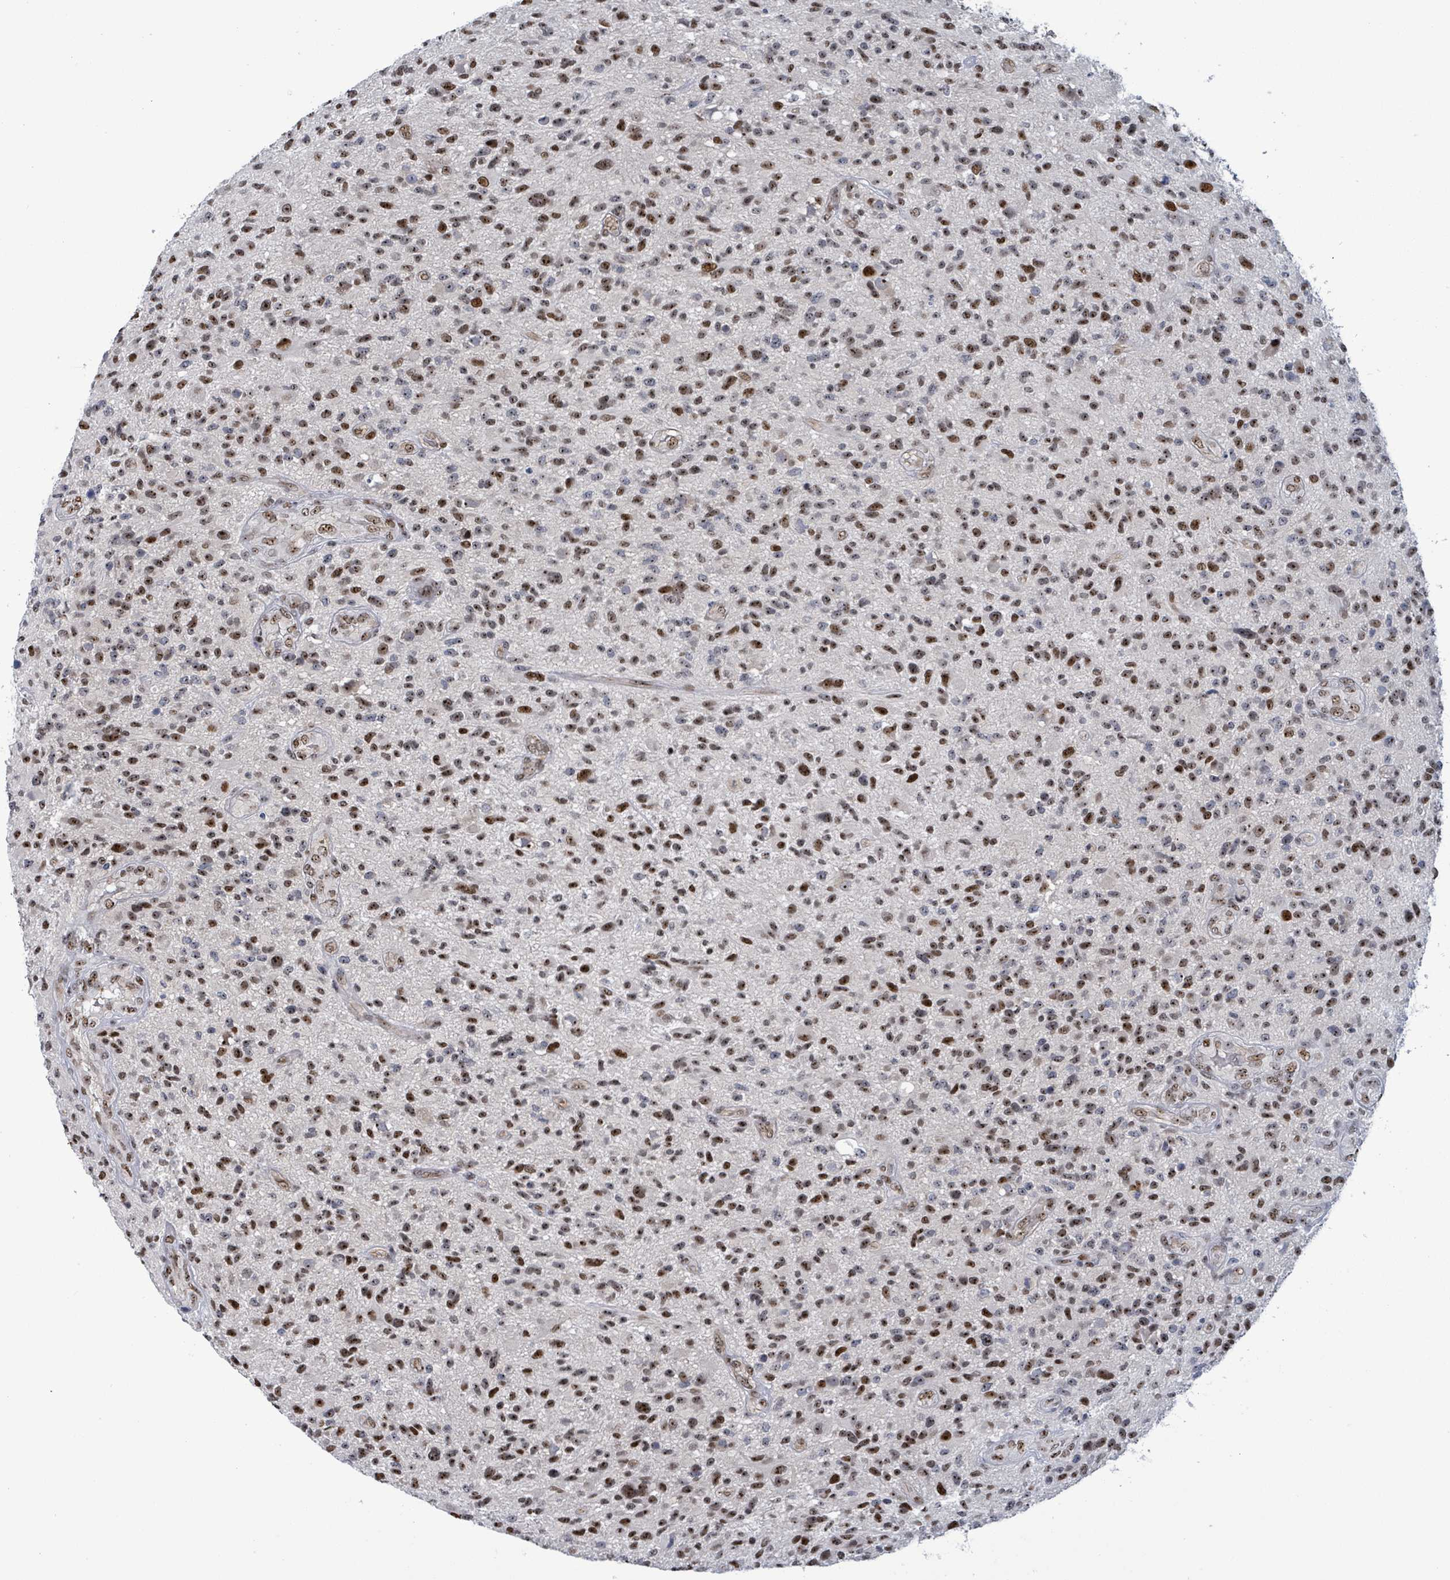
{"staining": {"intensity": "strong", "quantity": ">75%", "location": "nuclear"}, "tissue": "glioma", "cell_type": "Tumor cells", "image_type": "cancer", "snomed": [{"axis": "morphology", "description": "Glioma, malignant, High grade"}, {"axis": "topography", "description": "Brain"}], "caption": "IHC photomicrograph of neoplastic tissue: glioma stained using immunohistochemistry (IHC) reveals high levels of strong protein expression localized specifically in the nuclear of tumor cells, appearing as a nuclear brown color.", "gene": "RRN3", "patient": {"sex": "male", "age": 47}}